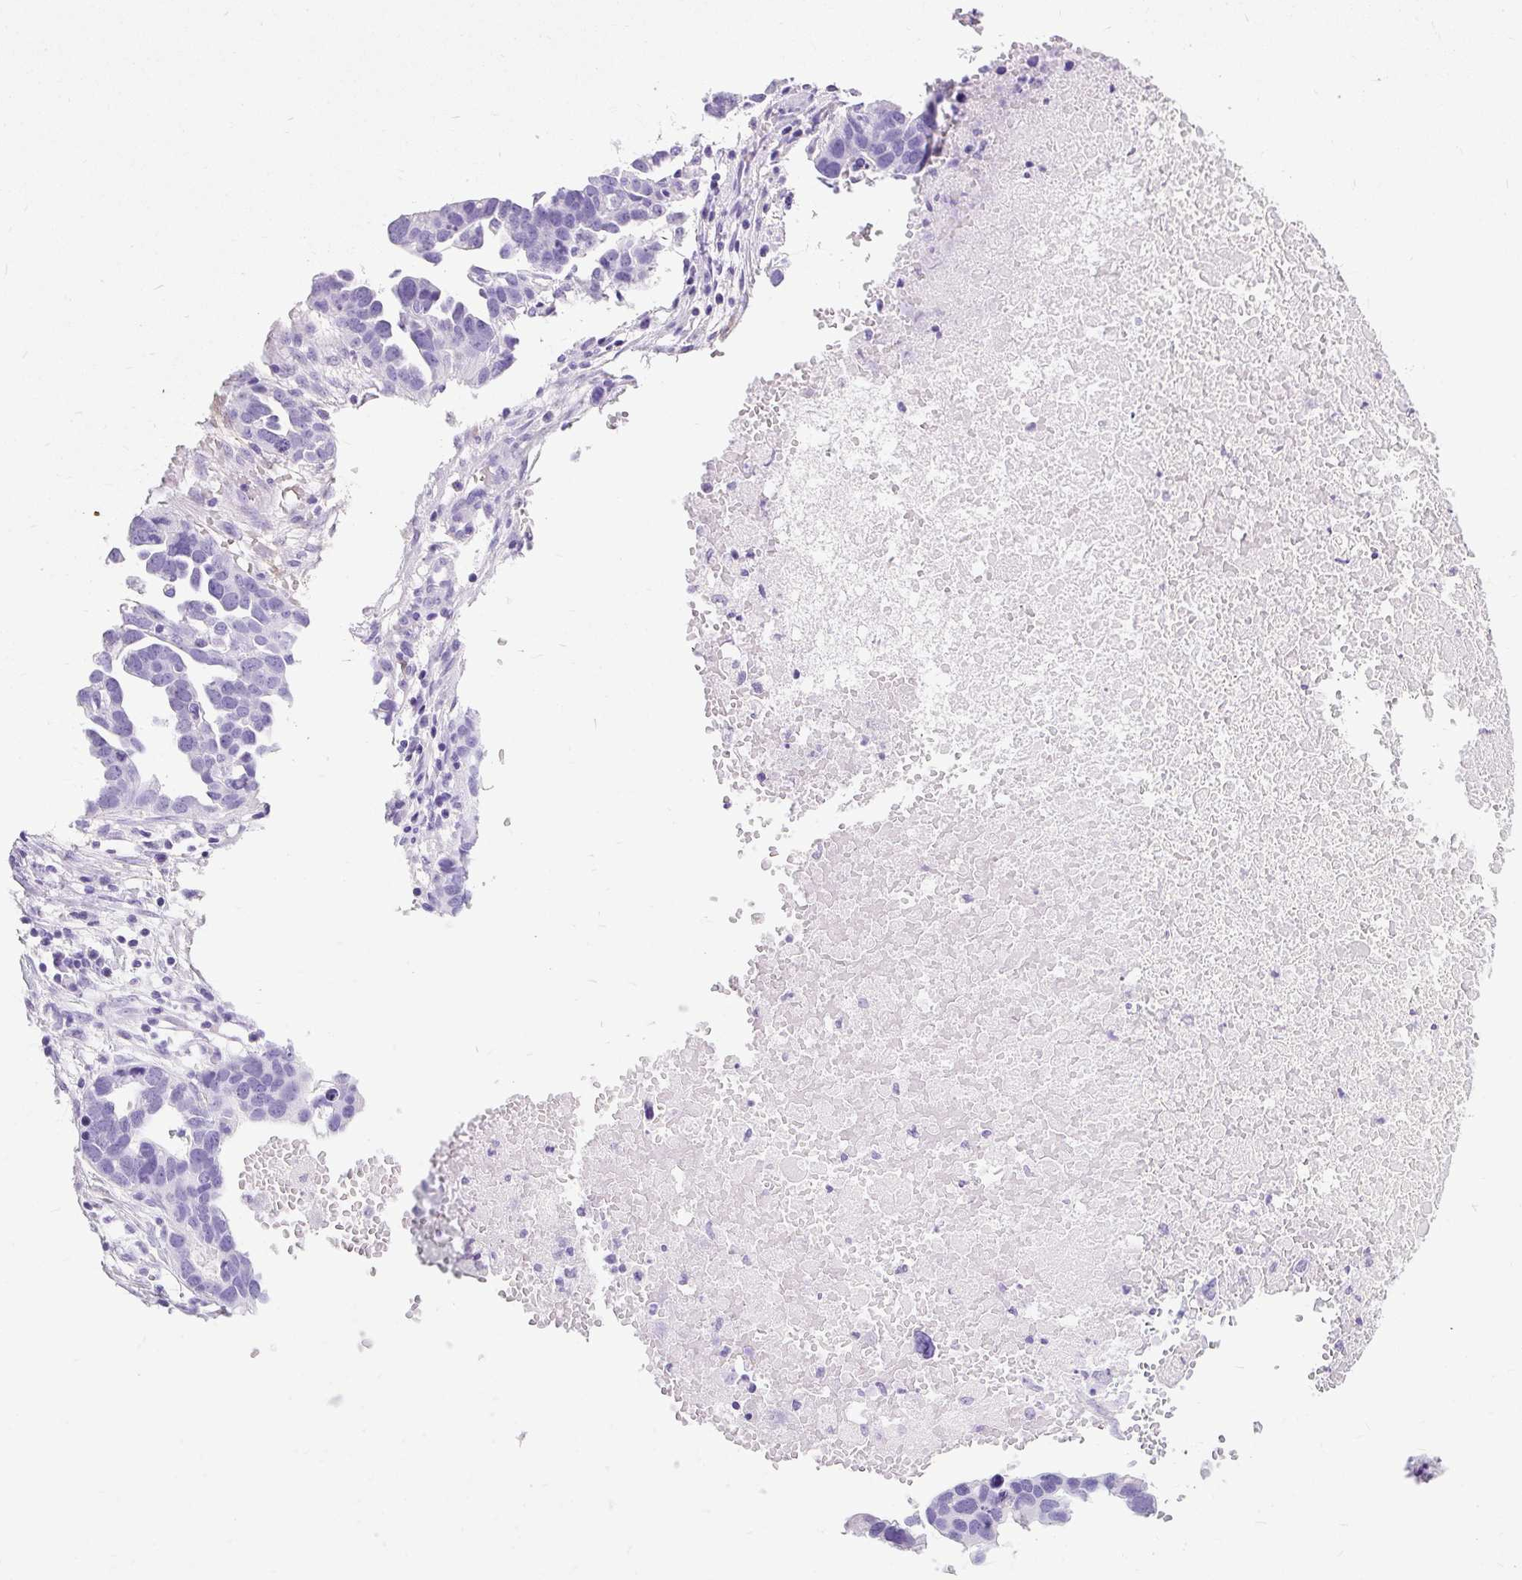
{"staining": {"intensity": "negative", "quantity": "none", "location": "none"}, "tissue": "ovarian cancer", "cell_type": "Tumor cells", "image_type": "cancer", "snomed": [{"axis": "morphology", "description": "Cystadenocarcinoma, serous, NOS"}, {"axis": "topography", "description": "Ovary"}], "caption": "High power microscopy histopathology image of an immunohistochemistry micrograph of ovarian cancer, revealing no significant expression in tumor cells.", "gene": "PVALB", "patient": {"sex": "female", "age": 54}}